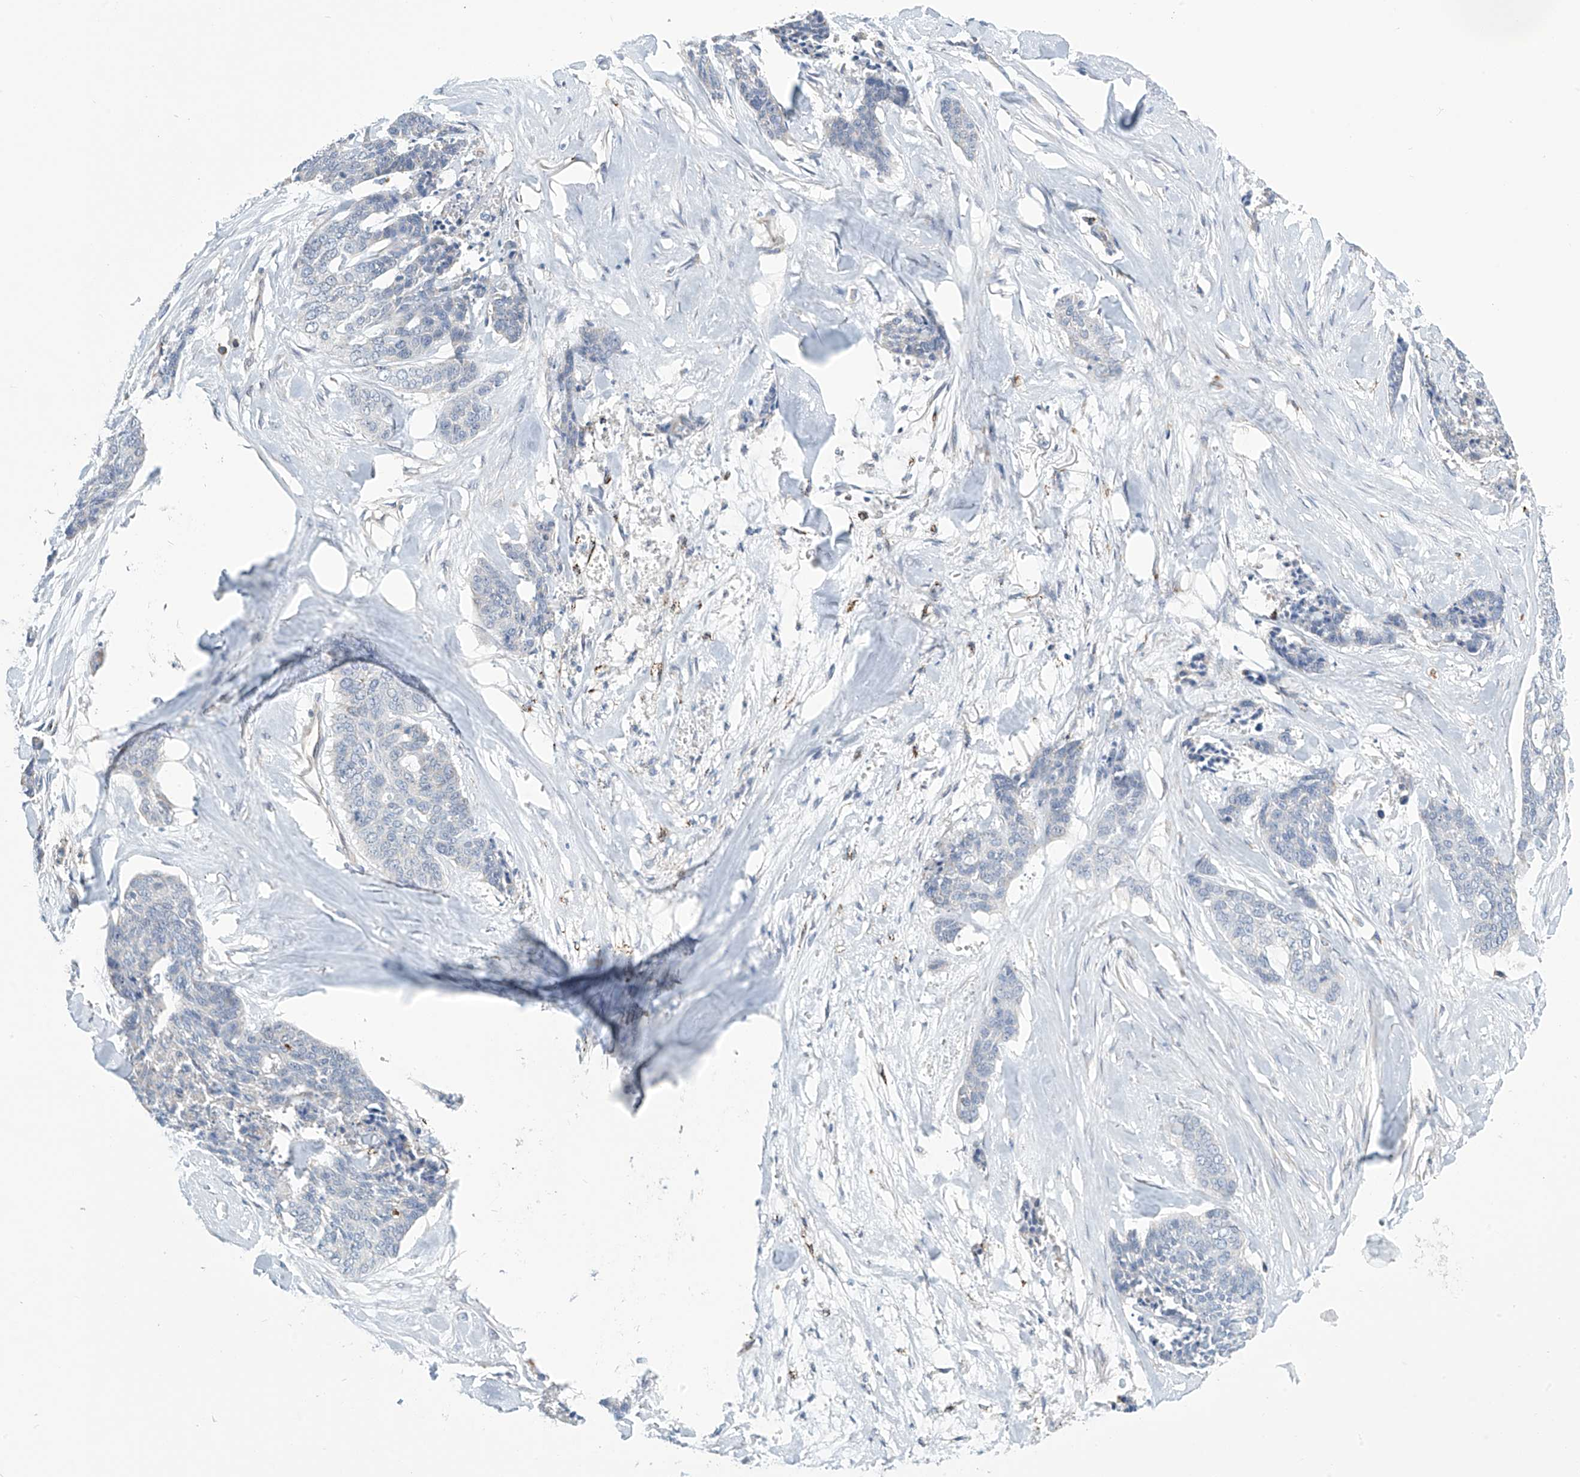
{"staining": {"intensity": "negative", "quantity": "none", "location": "none"}, "tissue": "skin cancer", "cell_type": "Tumor cells", "image_type": "cancer", "snomed": [{"axis": "morphology", "description": "Basal cell carcinoma"}, {"axis": "topography", "description": "Skin"}], "caption": "A micrograph of human skin cancer (basal cell carcinoma) is negative for staining in tumor cells. (DAB IHC with hematoxylin counter stain).", "gene": "IBA57", "patient": {"sex": "female", "age": 64}}